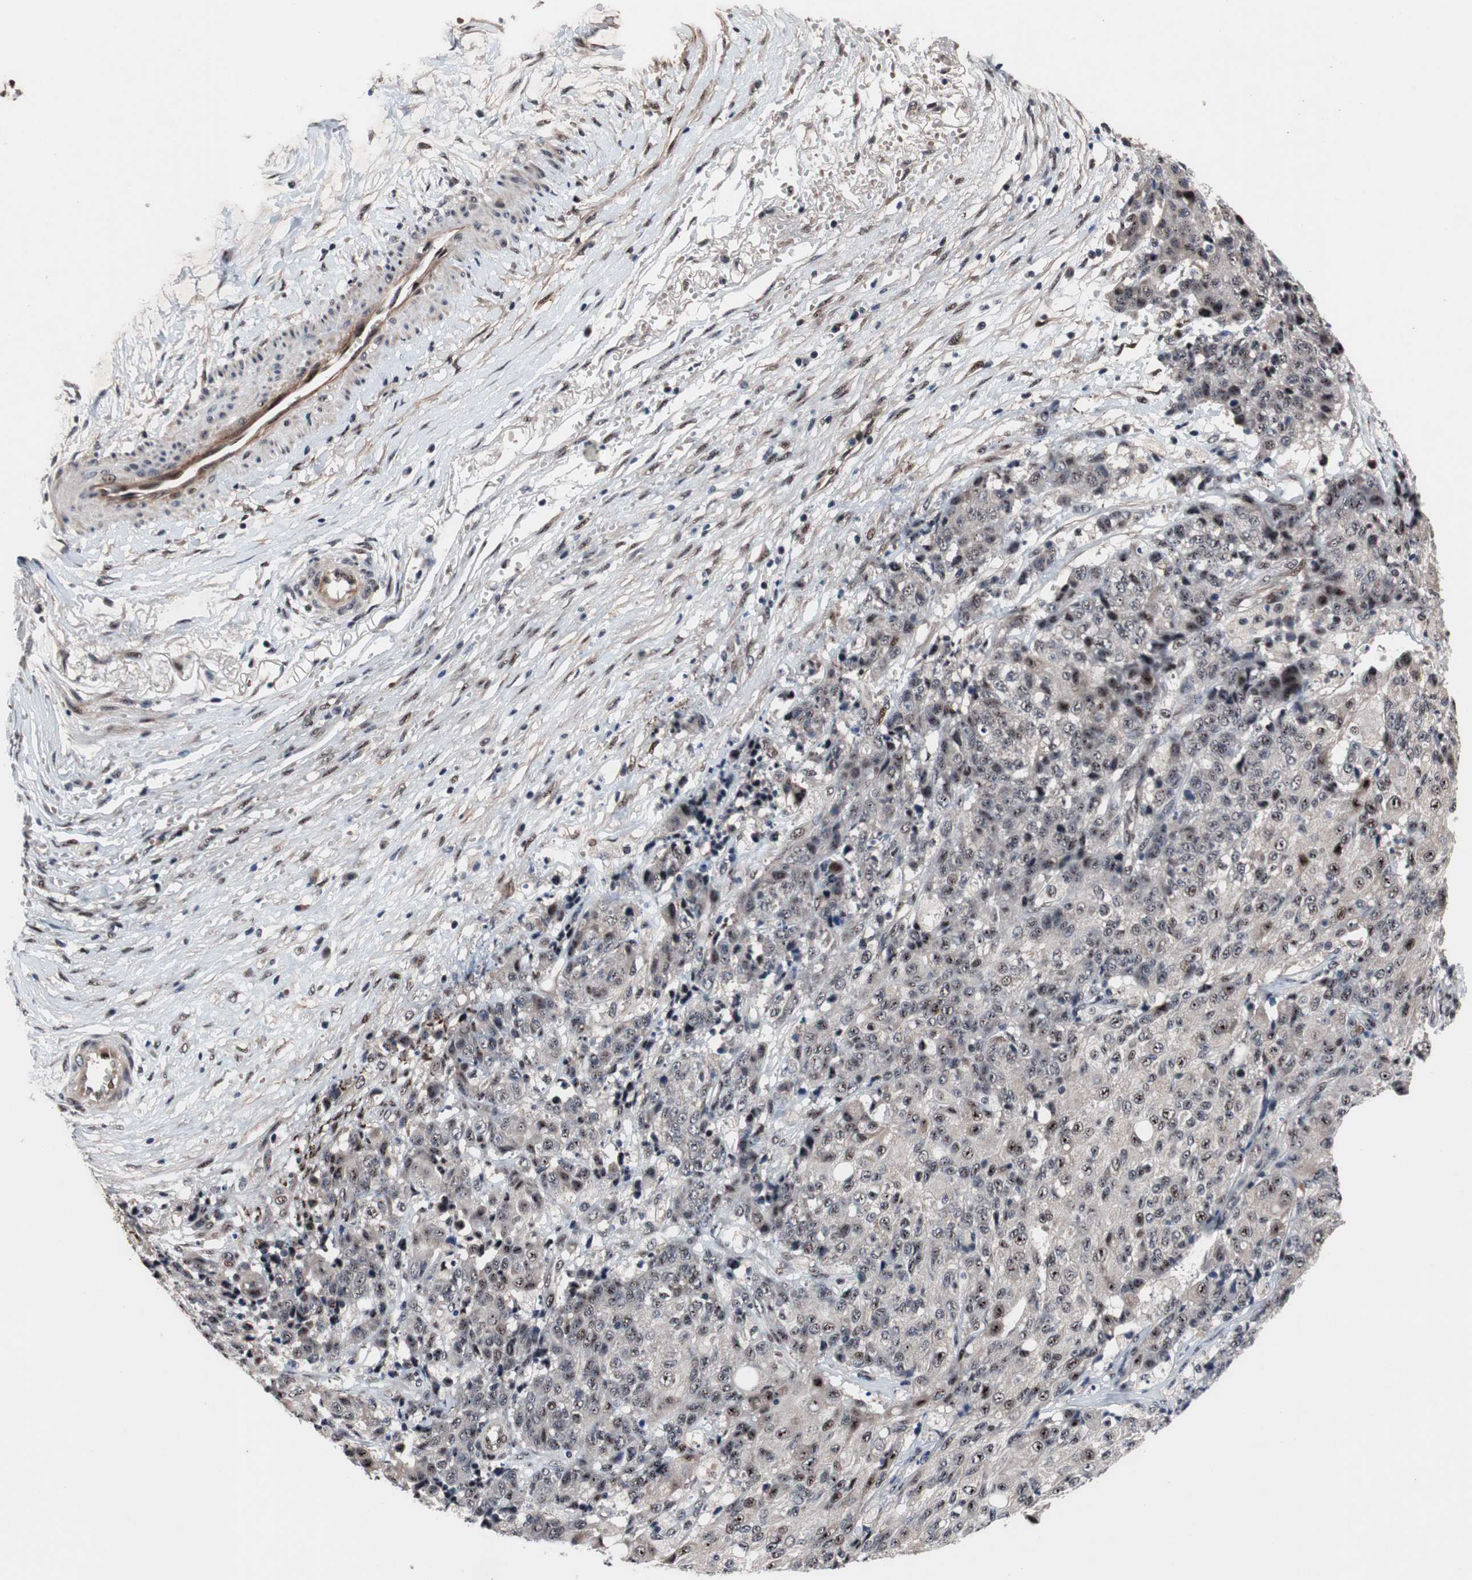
{"staining": {"intensity": "weak", "quantity": ">75%", "location": "nuclear"}, "tissue": "ovarian cancer", "cell_type": "Tumor cells", "image_type": "cancer", "snomed": [{"axis": "morphology", "description": "Carcinoma, endometroid"}, {"axis": "topography", "description": "Ovary"}], "caption": "The histopathology image demonstrates immunohistochemical staining of ovarian cancer (endometroid carcinoma). There is weak nuclear expression is identified in approximately >75% of tumor cells.", "gene": "SOX7", "patient": {"sex": "female", "age": 42}}